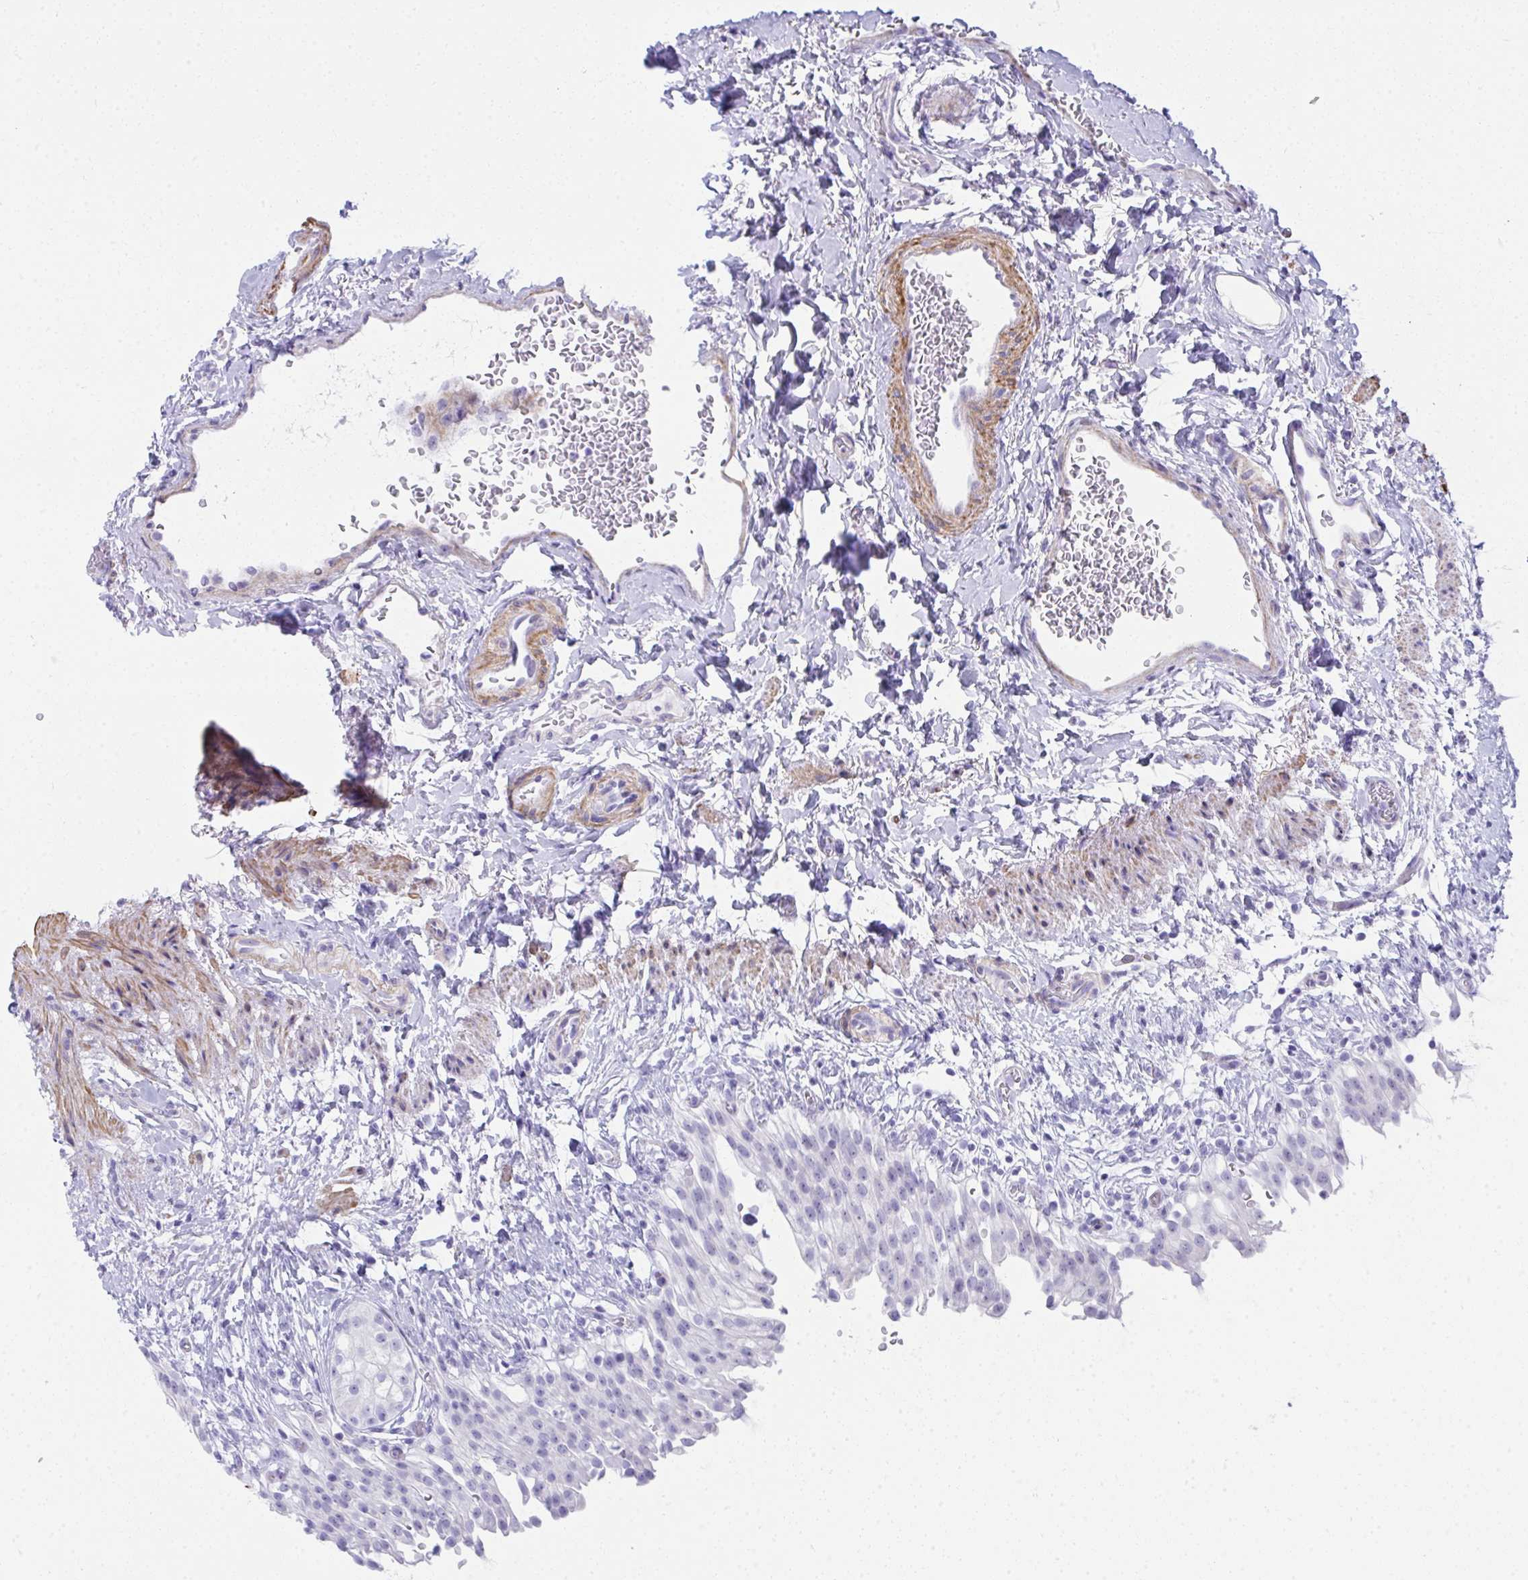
{"staining": {"intensity": "negative", "quantity": "none", "location": "none"}, "tissue": "urinary bladder", "cell_type": "Urothelial cells", "image_type": "normal", "snomed": [{"axis": "morphology", "description": "Normal tissue, NOS"}, {"axis": "topography", "description": "Urinary bladder"}, {"axis": "topography", "description": "Peripheral nerve tissue"}], "caption": "IHC image of unremarkable urinary bladder stained for a protein (brown), which exhibits no staining in urothelial cells.", "gene": "PUS7L", "patient": {"sex": "female", "age": 60}}